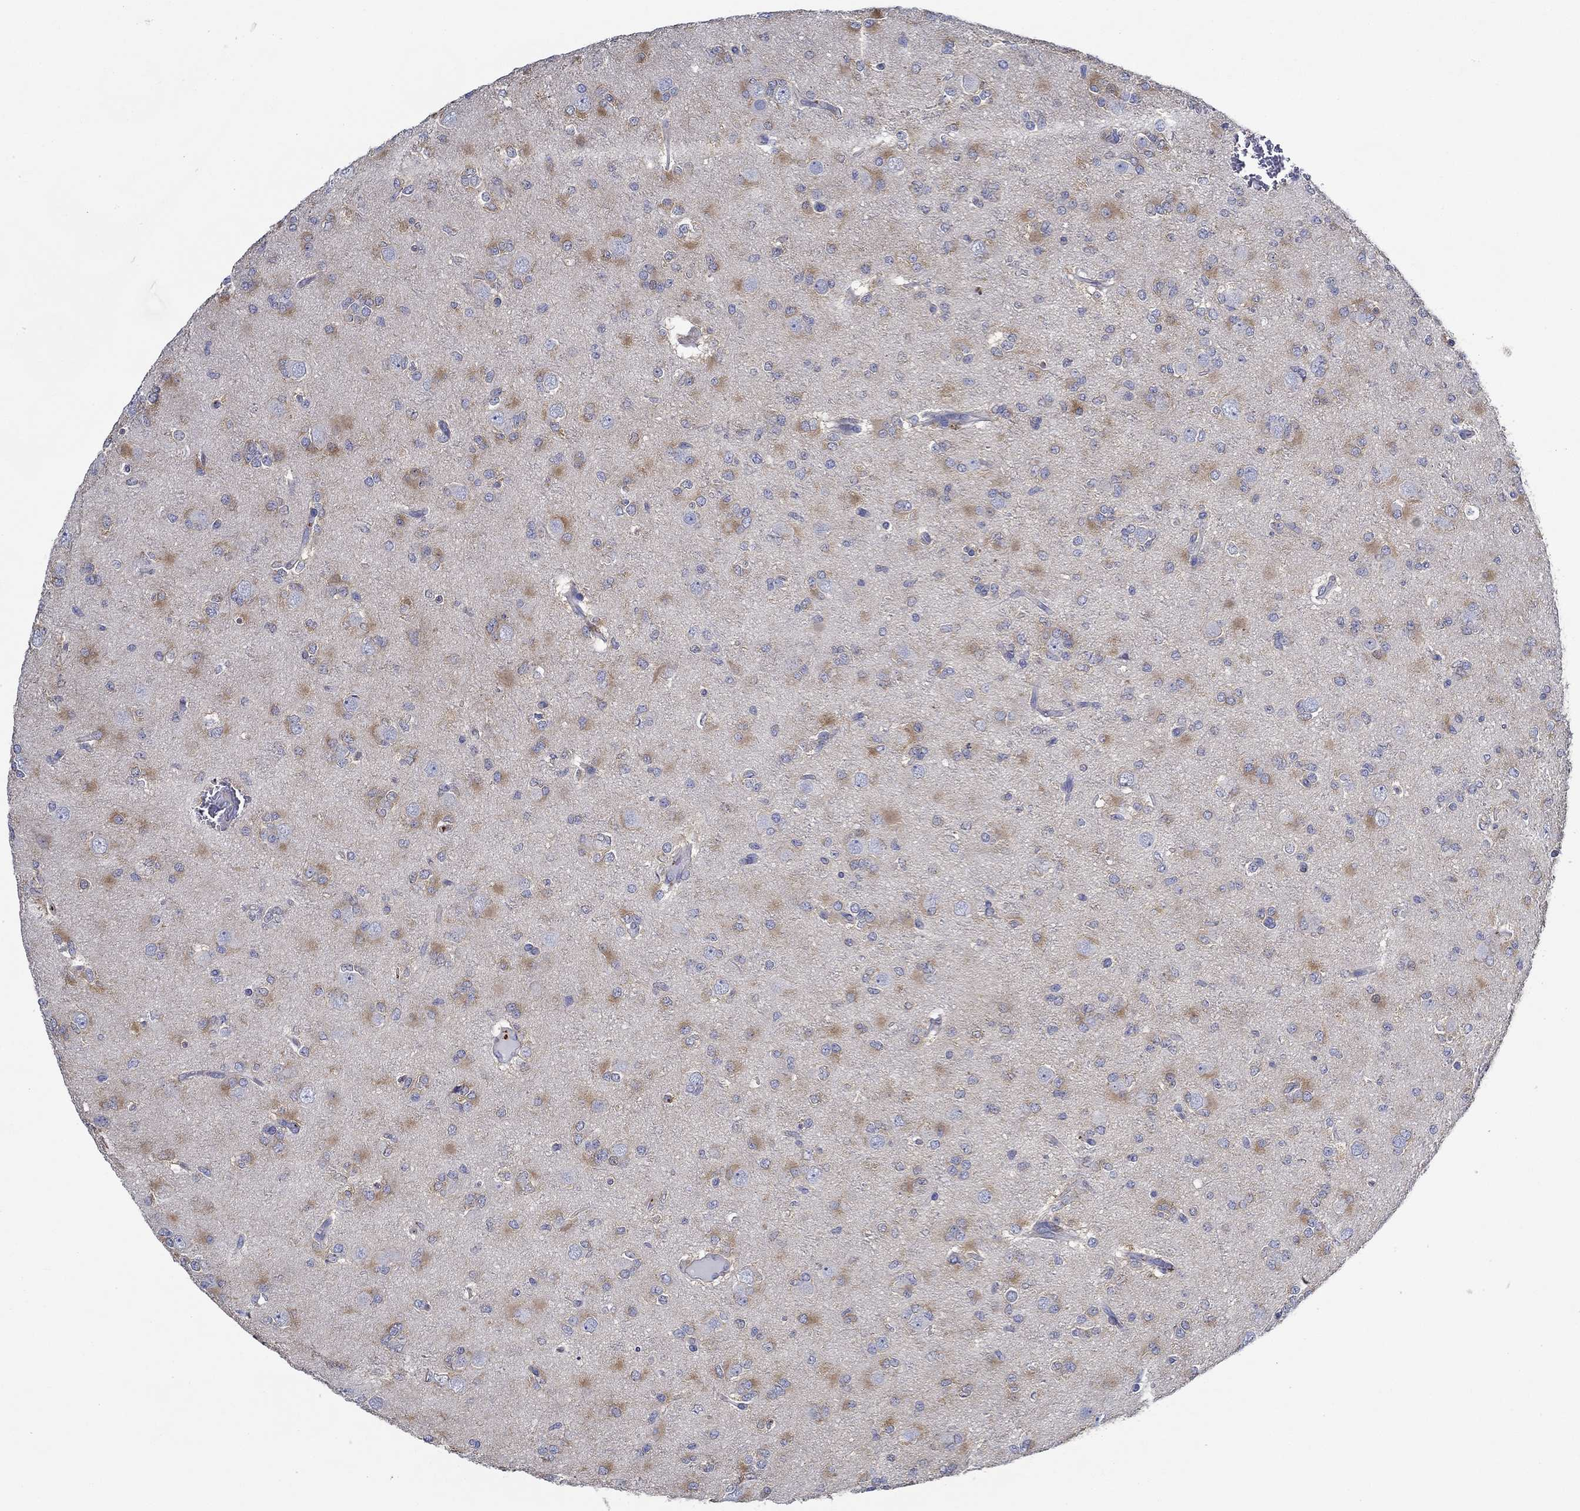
{"staining": {"intensity": "moderate", "quantity": "<25%", "location": "cytoplasmic/membranous"}, "tissue": "glioma", "cell_type": "Tumor cells", "image_type": "cancer", "snomed": [{"axis": "morphology", "description": "Glioma, malignant, Low grade"}, {"axis": "topography", "description": "Brain"}], "caption": "Glioma stained with immunohistochemistry (IHC) reveals moderate cytoplasmic/membranous staining in about <25% of tumor cells.", "gene": "SLC27A3", "patient": {"sex": "male", "age": 27}}